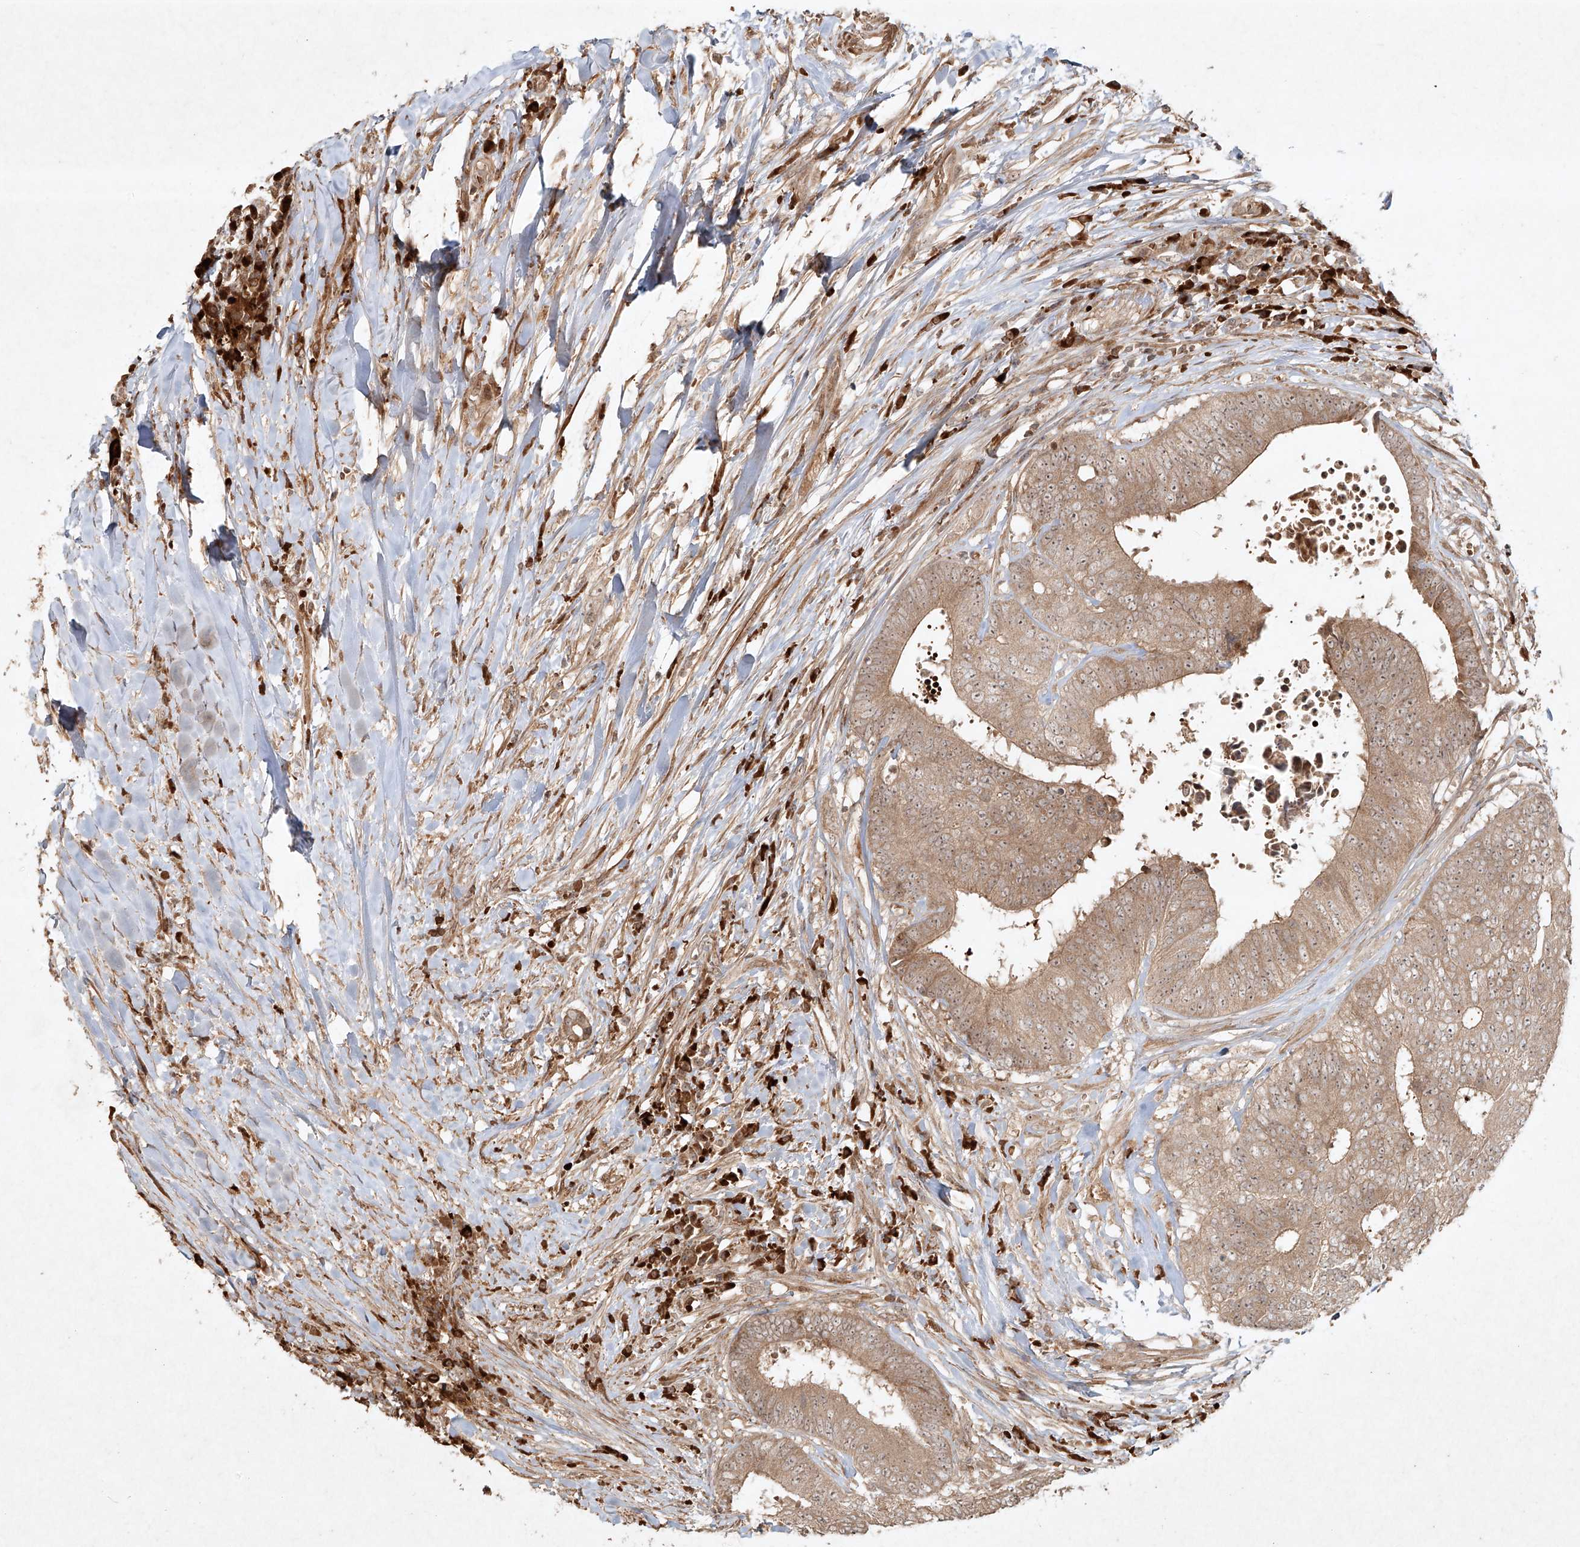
{"staining": {"intensity": "weak", "quantity": ">75%", "location": "cytoplasmic/membranous,nuclear"}, "tissue": "colorectal cancer", "cell_type": "Tumor cells", "image_type": "cancer", "snomed": [{"axis": "morphology", "description": "Adenocarcinoma, NOS"}, {"axis": "topography", "description": "Rectum"}], "caption": "Human colorectal adenocarcinoma stained with a protein marker displays weak staining in tumor cells.", "gene": "CYYR1", "patient": {"sex": "male", "age": 72}}